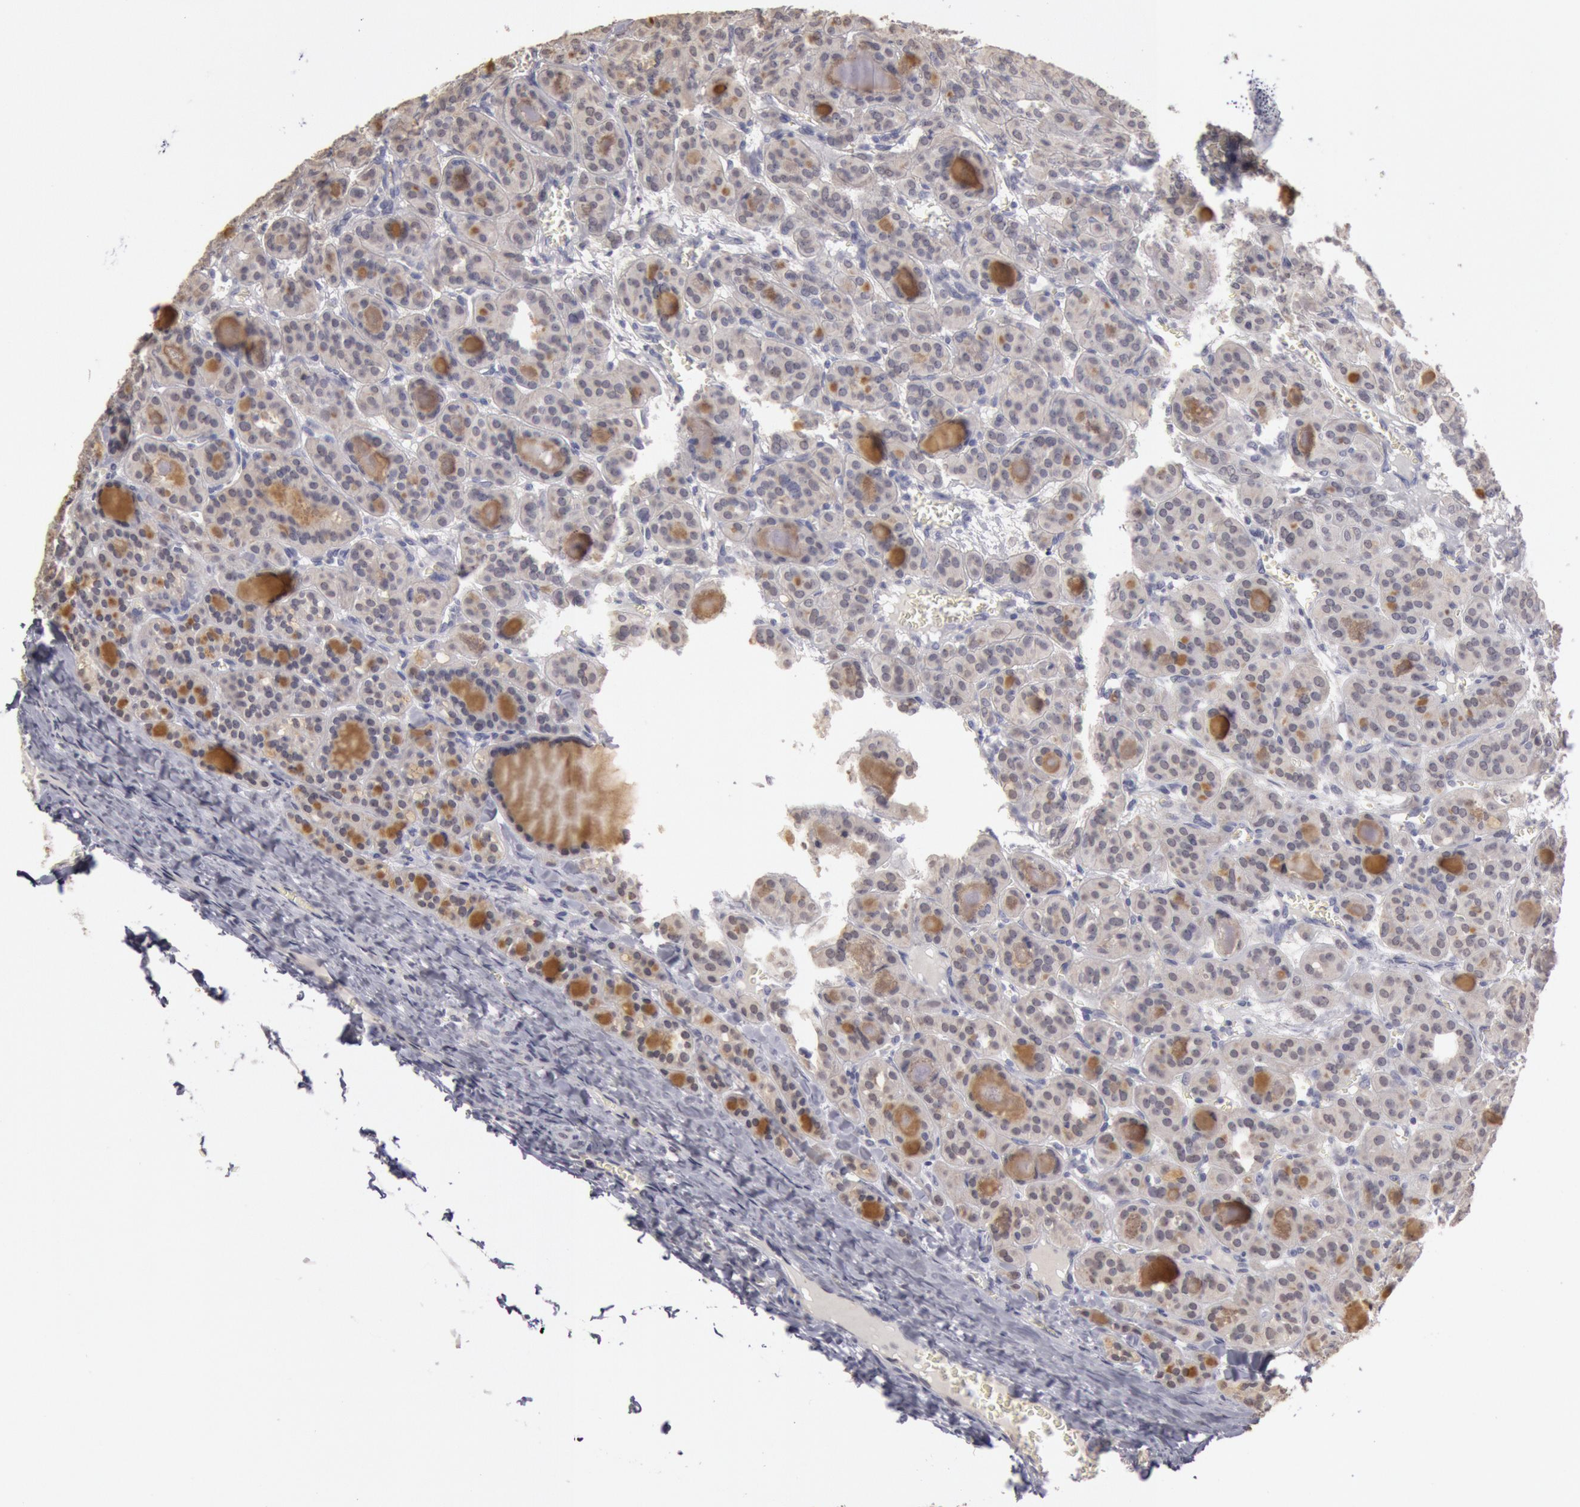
{"staining": {"intensity": "moderate", "quantity": "25%-75%", "location": "cytoplasmic/membranous"}, "tissue": "thyroid cancer", "cell_type": "Tumor cells", "image_type": "cancer", "snomed": [{"axis": "morphology", "description": "Follicular adenoma carcinoma, NOS"}, {"axis": "topography", "description": "Thyroid gland"}], "caption": "Immunohistochemical staining of human thyroid cancer (follicular adenoma carcinoma) demonstrates moderate cytoplasmic/membranous protein staining in about 25%-75% of tumor cells.", "gene": "RIMBP3C", "patient": {"sex": "female", "age": 71}}